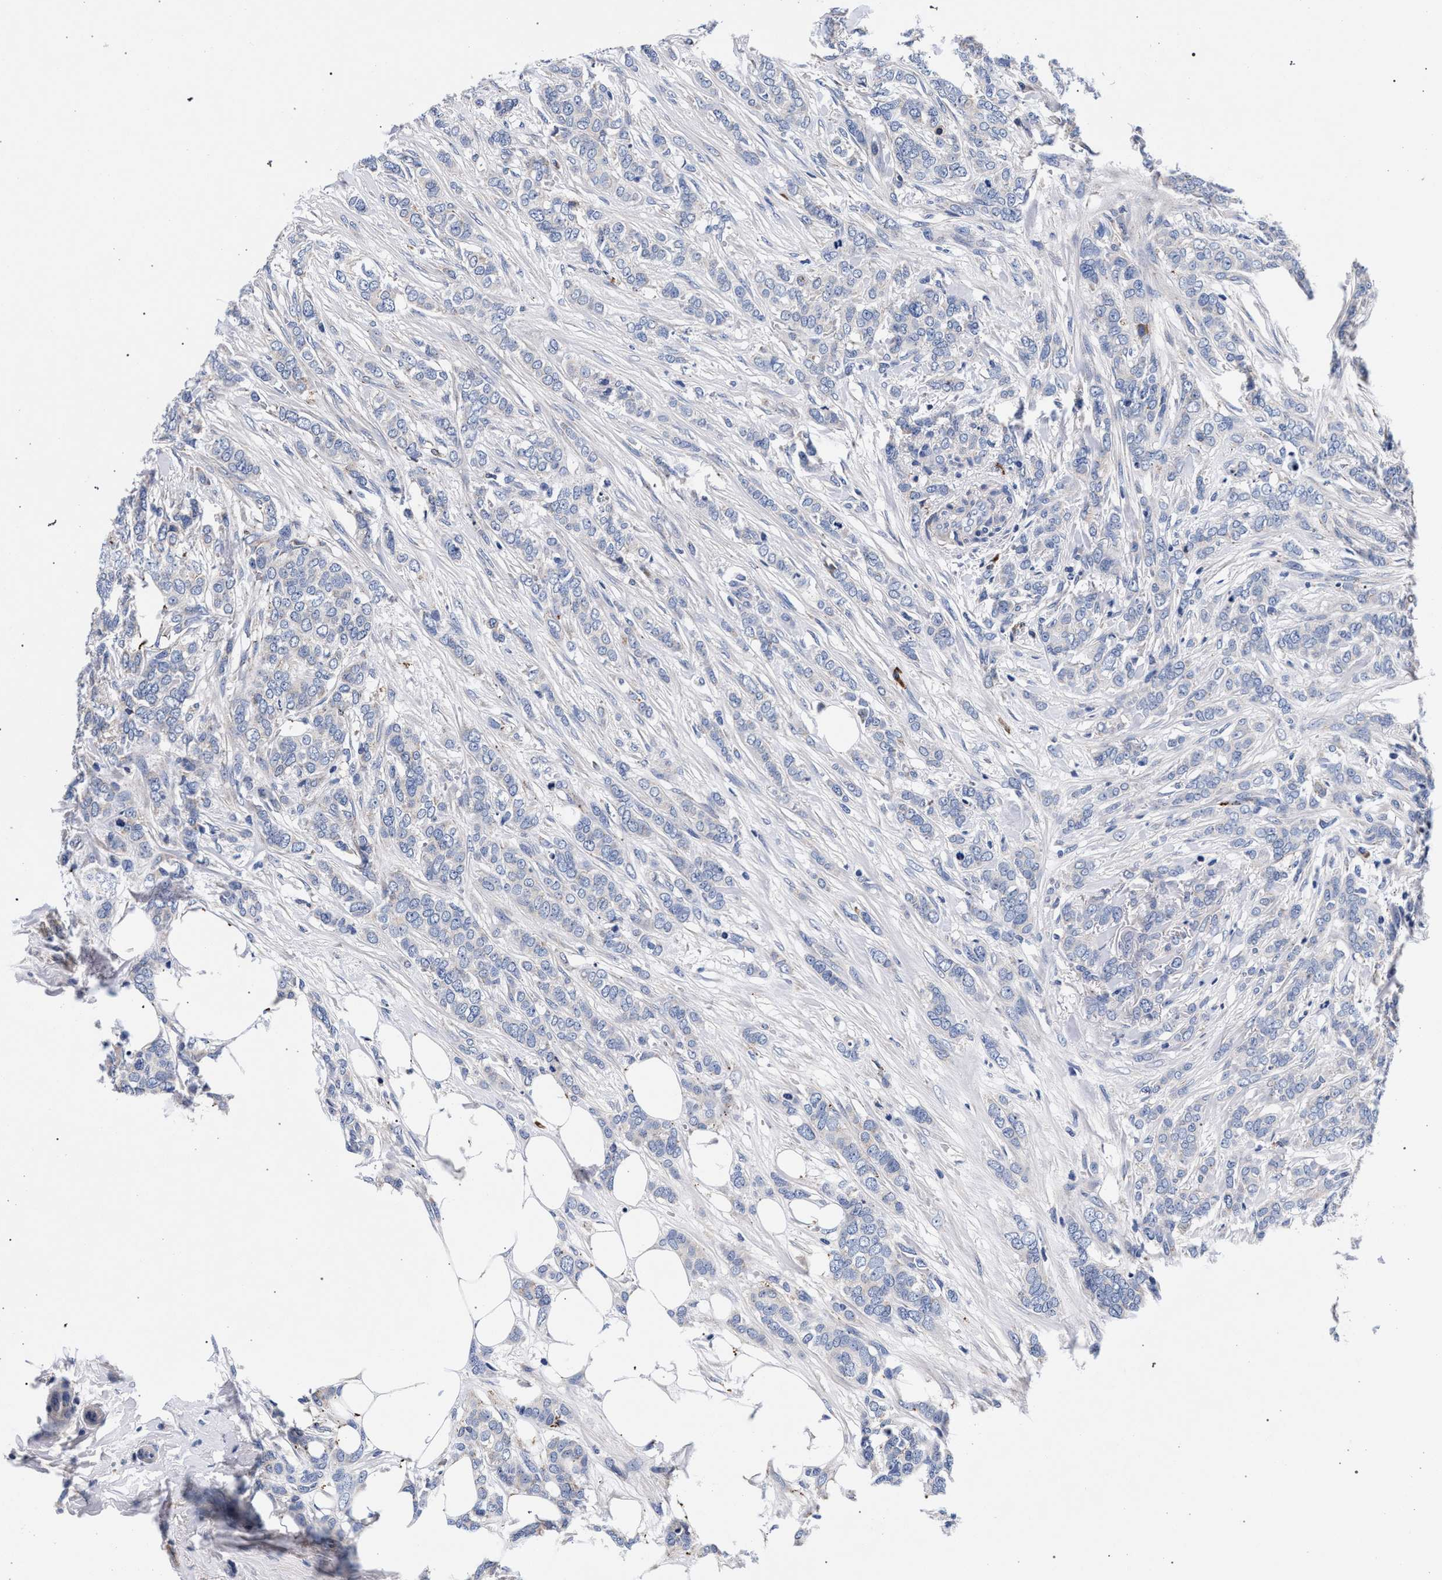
{"staining": {"intensity": "negative", "quantity": "none", "location": "none"}, "tissue": "breast cancer", "cell_type": "Tumor cells", "image_type": "cancer", "snomed": [{"axis": "morphology", "description": "Lobular carcinoma"}, {"axis": "topography", "description": "Skin"}, {"axis": "topography", "description": "Breast"}], "caption": "Tumor cells are negative for brown protein staining in lobular carcinoma (breast). Brightfield microscopy of IHC stained with DAB (3,3'-diaminobenzidine) (brown) and hematoxylin (blue), captured at high magnification.", "gene": "ACOX1", "patient": {"sex": "female", "age": 46}}